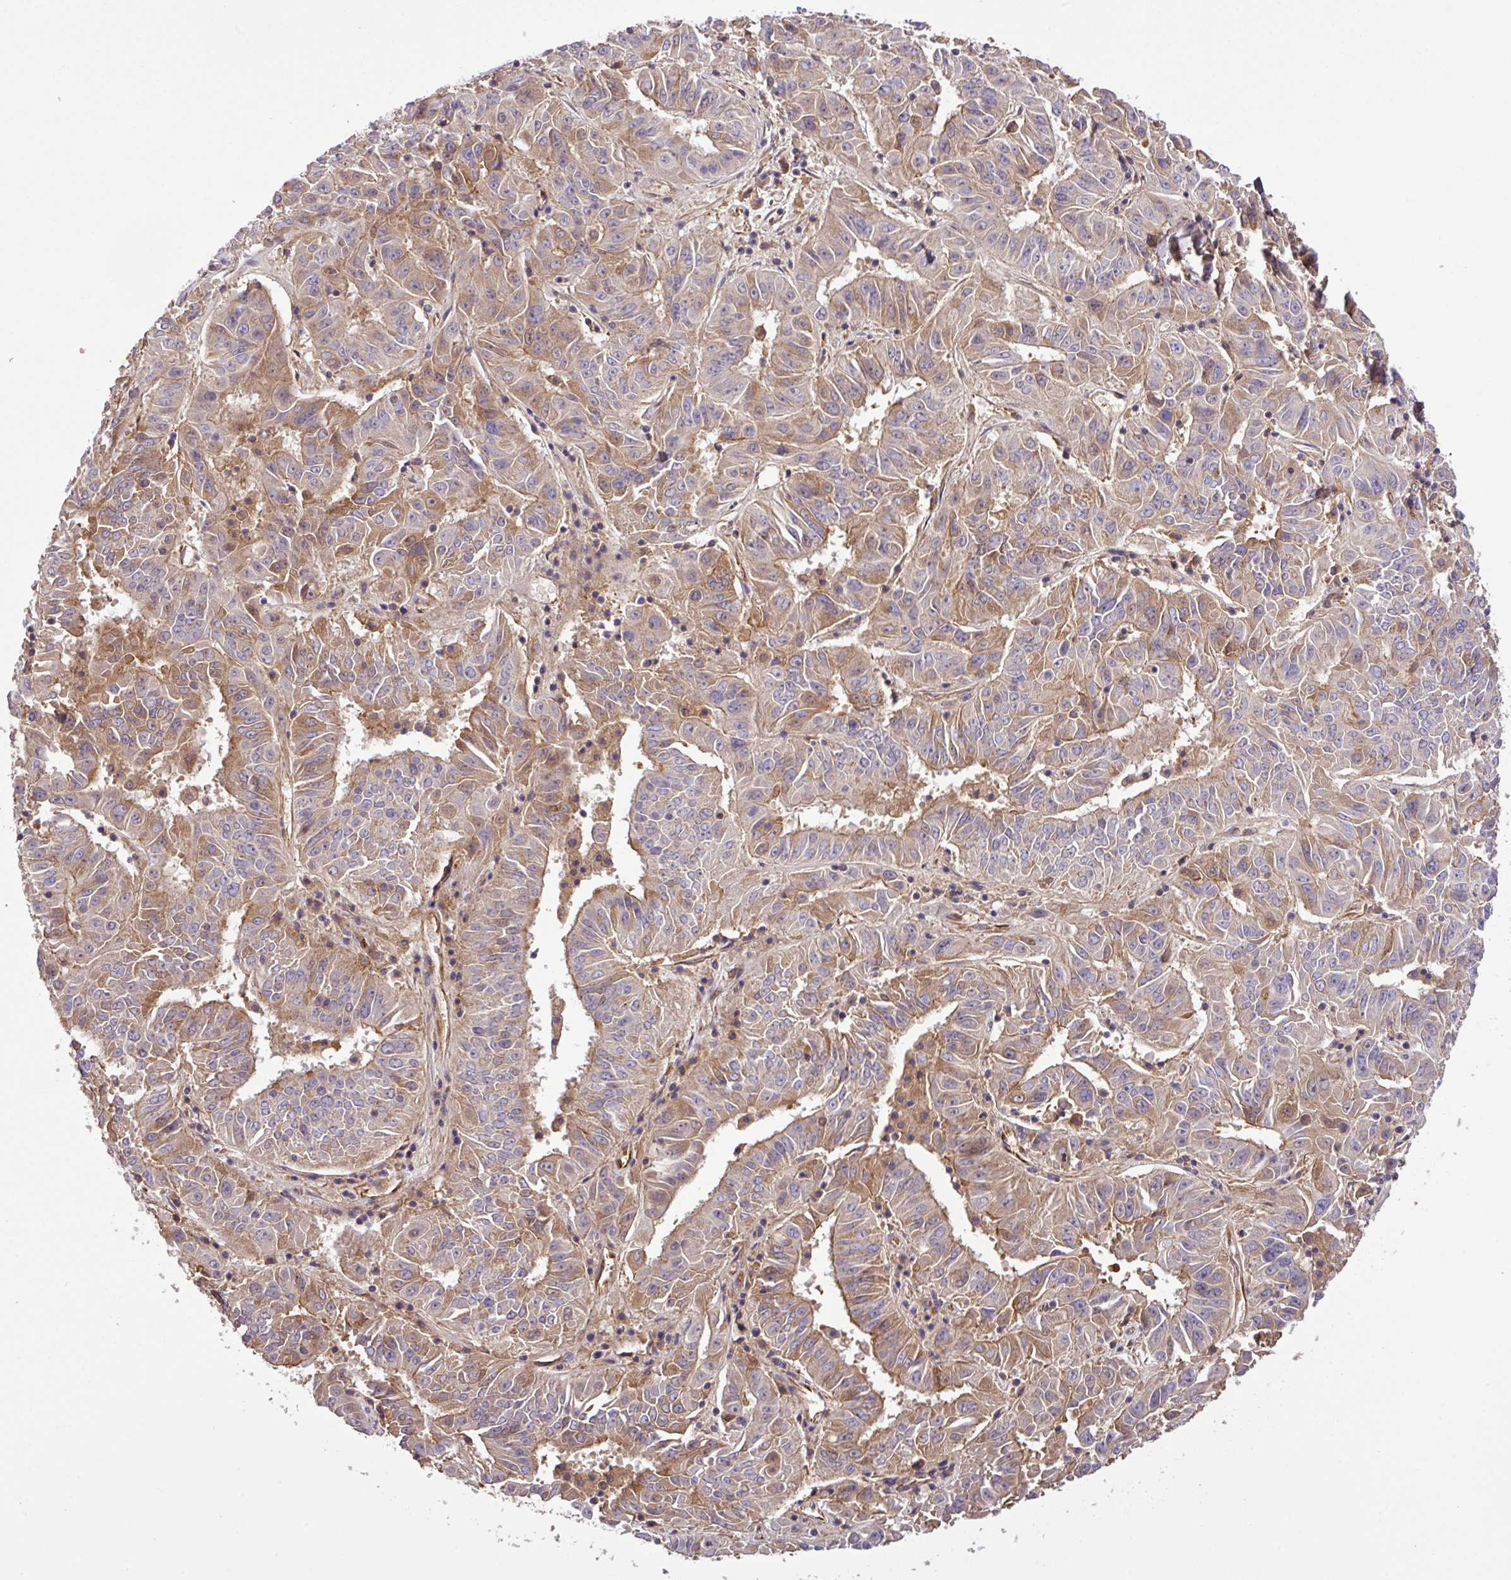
{"staining": {"intensity": "moderate", "quantity": "25%-75%", "location": "cytoplasmic/membranous"}, "tissue": "pancreatic cancer", "cell_type": "Tumor cells", "image_type": "cancer", "snomed": [{"axis": "morphology", "description": "Adenocarcinoma, NOS"}, {"axis": "topography", "description": "Pancreas"}], "caption": "IHC of human pancreatic cancer (adenocarcinoma) displays medium levels of moderate cytoplasmic/membranous expression in approximately 25%-75% of tumor cells.", "gene": "ZNF266", "patient": {"sex": "male", "age": 63}}